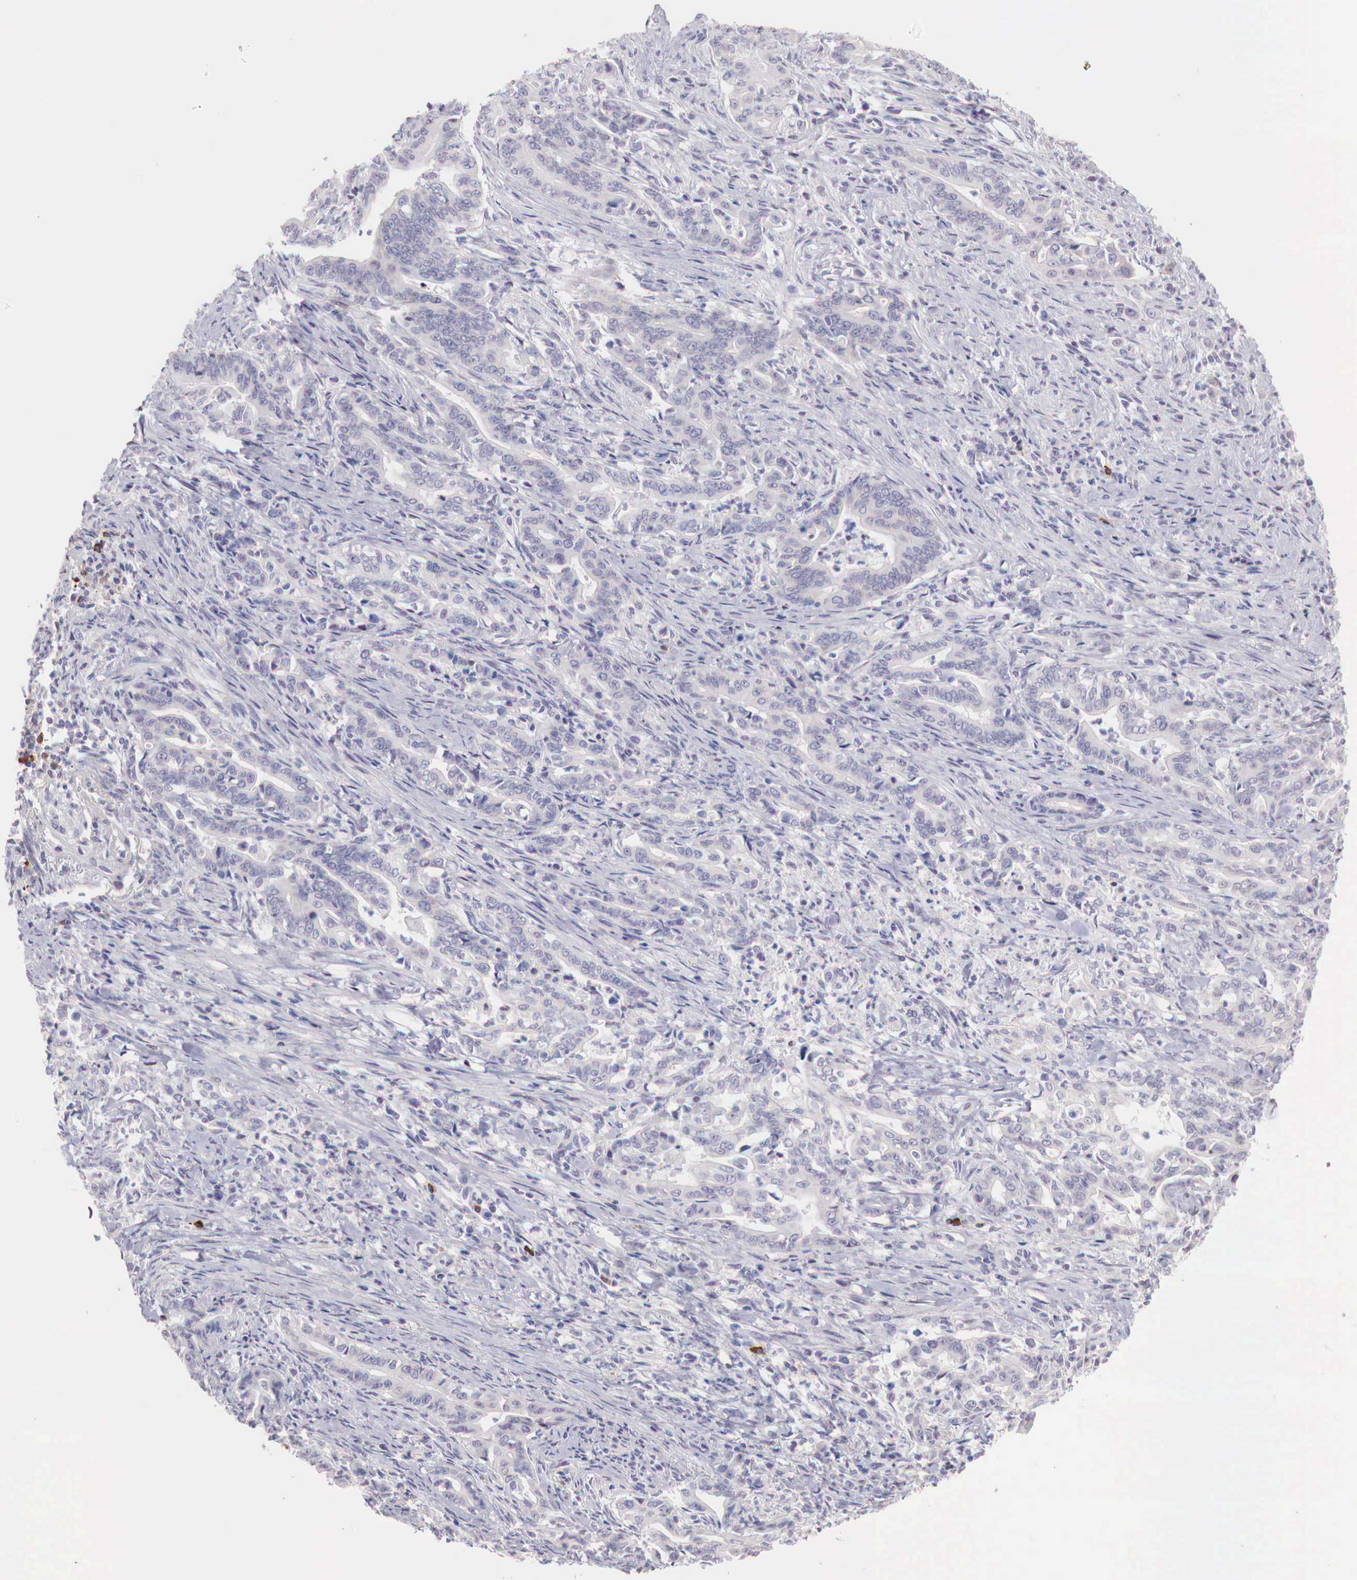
{"staining": {"intensity": "negative", "quantity": "none", "location": "none"}, "tissue": "stomach cancer", "cell_type": "Tumor cells", "image_type": "cancer", "snomed": [{"axis": "morphology", "description": "Adenocarcinoma, NOS"}, {"axis": "topography", "description": "Stomach"}], "caption": "Immunohistochemistry (IHC) histopathology image of human stomach adenocarcinoma stained for a protein (brown), which exhibits no expression in tumor cells.", "gene": "XPNPEP2", "patient": {"sex": "female", "age": 76}}